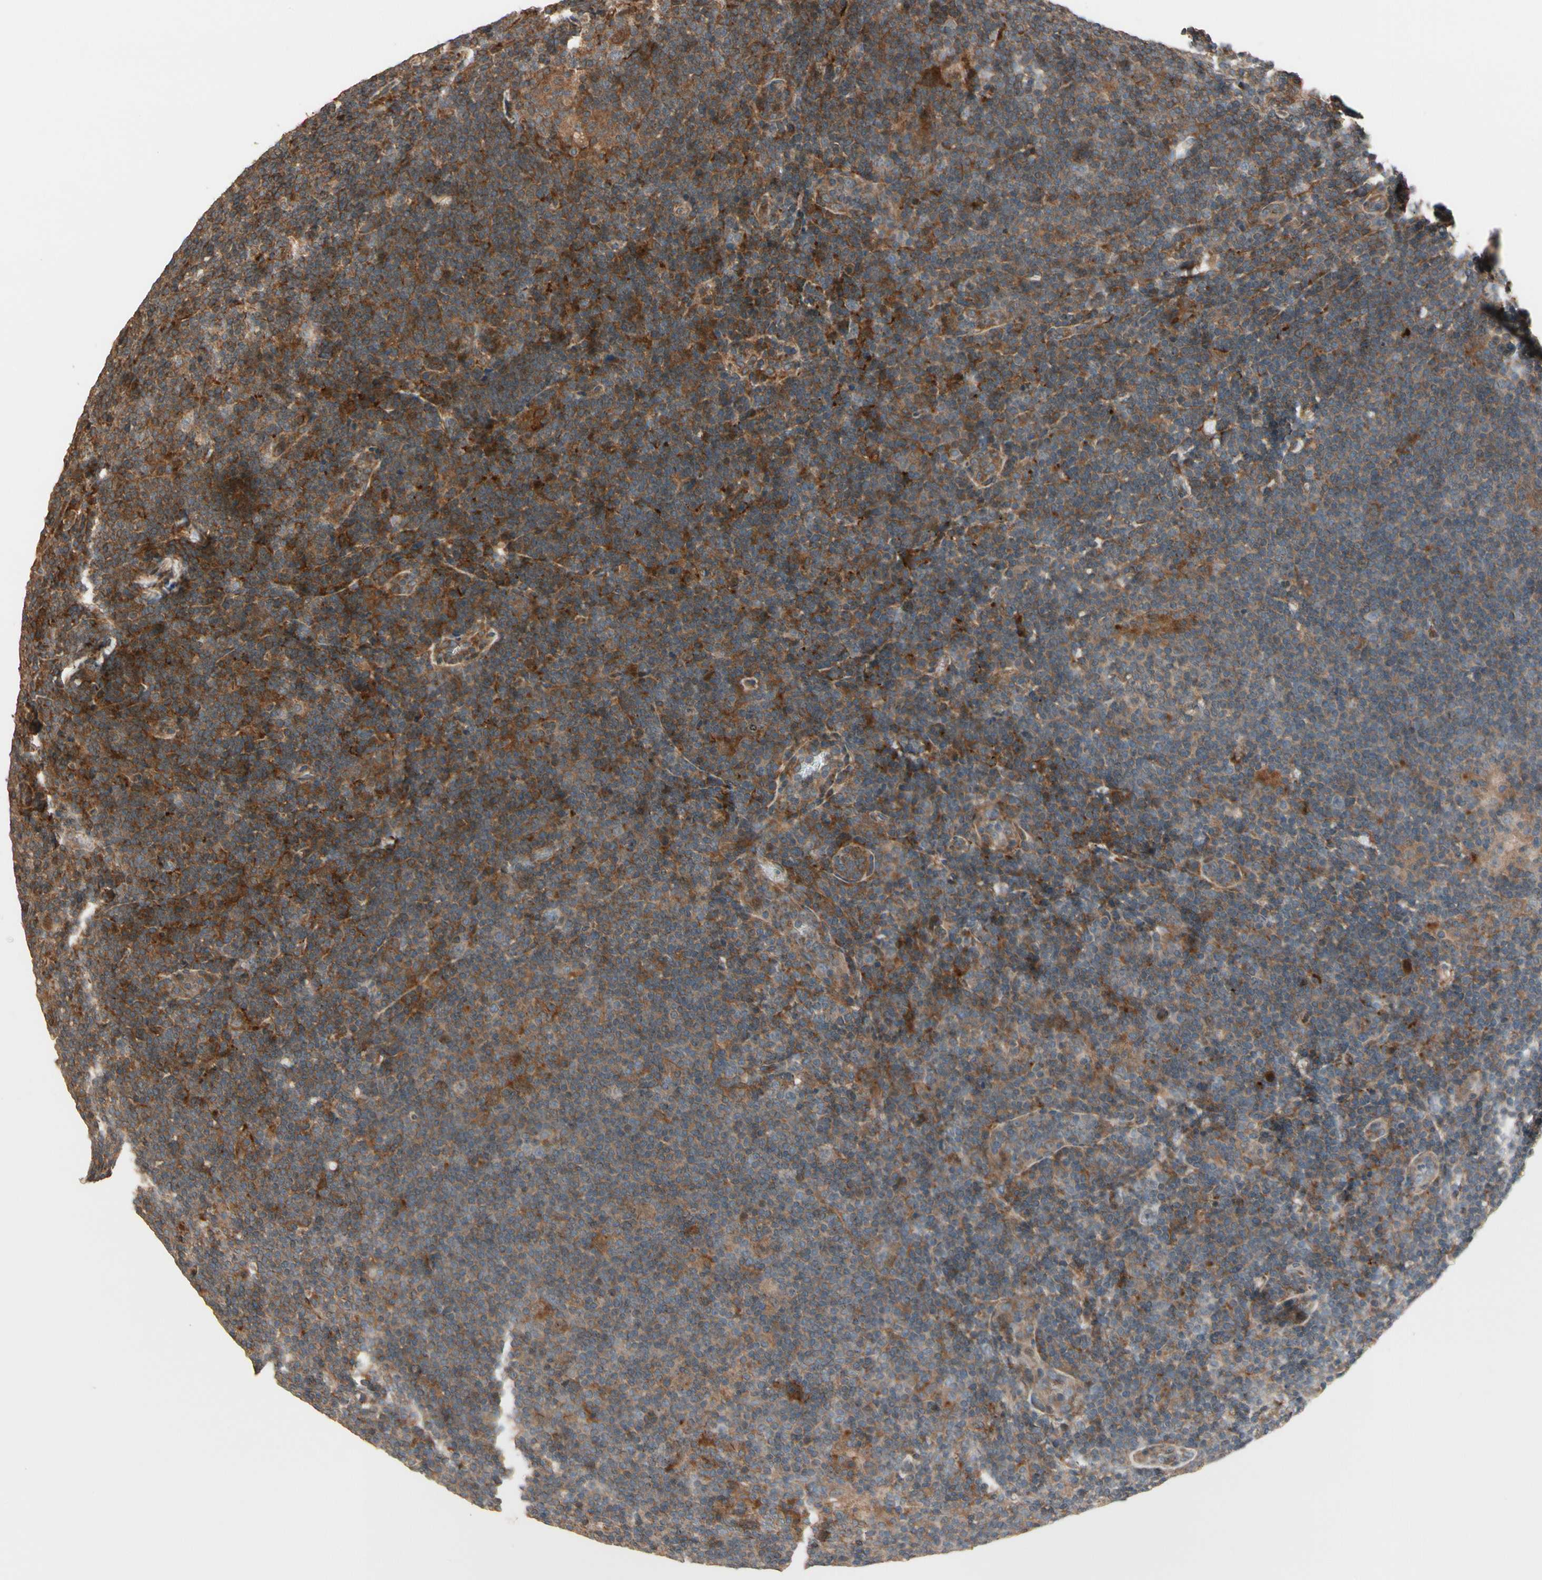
{"staining": {"intensity": "weak", "quantity": "25%-75%", "location": "cytoplasmic/membranous"}, "tissue": "lymphoma", "cell_type": "Tumor cells", "image_type": "cancer", "snomed": [{"axis": "morphology", "description": "Hodgkin's disease, NOS"}, {"axis": "topography", "description": "Lymph node"}], "caption": "Immunohistochemical staining of Hodgkin's disease shows low levels of weak cytoplasmic/membranous protein positivity in approximately 25%-75% of tumor cells.", "gene": "CSF1R", "patient": {"sex": "female", "age": 57}}